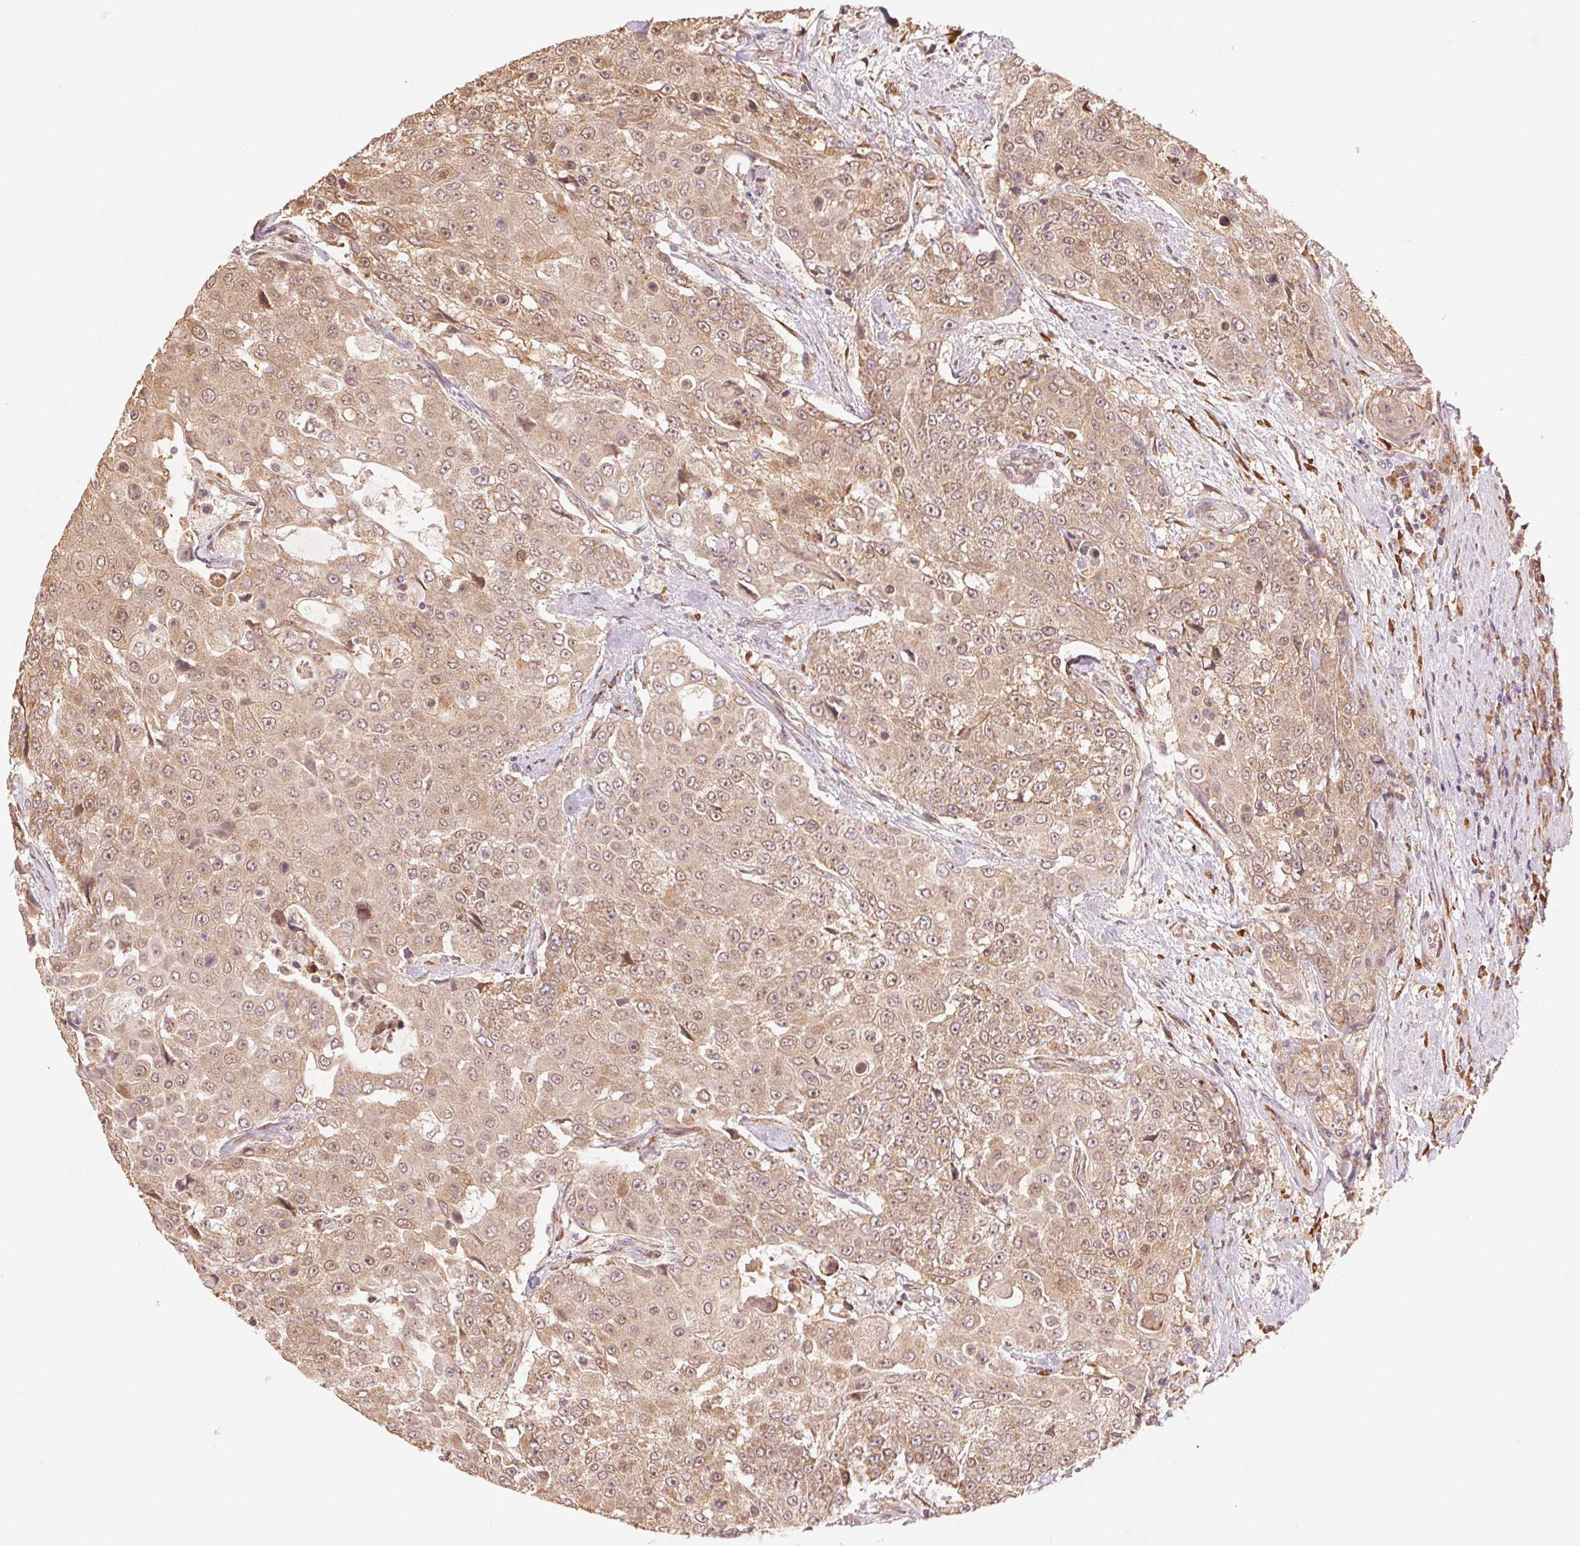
{"staining": {"intensity": "moderate", "quantity": ">75%", "location": "cytoplasmic/membranous"}, "tissue": "urothelial cancer", "cell_type": "Tumor cells", "image_type": "cancer", "snomed": [{"axis": "morphology", "description": "Urothelial carcinoma, High grade"}, {"axis": "topography", "description": "Urinary bladder"}], "caption": "Protein staining demonstrates moderate cytoplasmic/membranous positivity in about >75% of tumor cells in high-grade urothelial carcinoma.", "gene": "SLC20A1", "patient": {"sex": "female", "age": 63}}